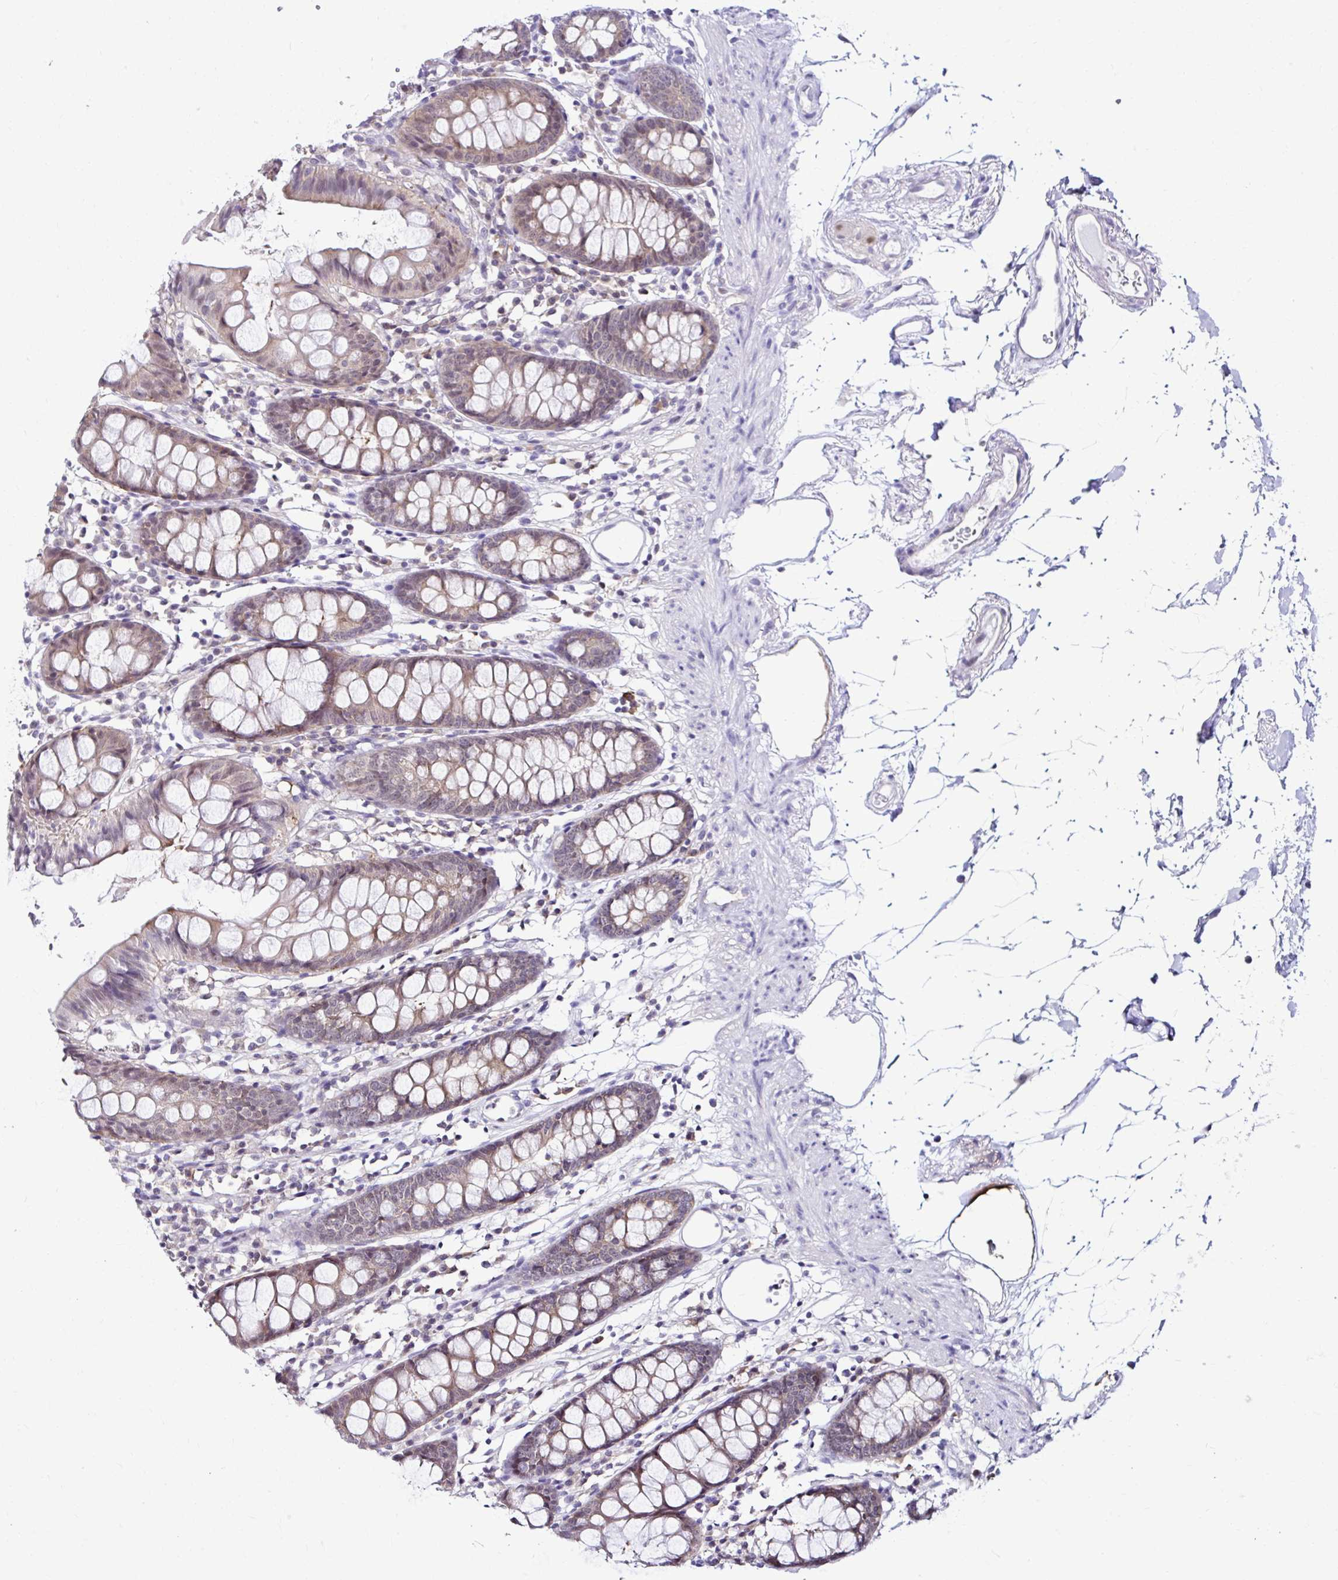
{"staining": {"intensity": "negative", "quantity": "none", "location": "none"}, "tissue": "colon", "cell_type": "Endothelial cells", "image_type": "normal", "snomed": [{"axis": "morphology", "description": "Normal tissue, NOS"}, {"axis": "topography", "description": "Colon"}], "caption": "Immunohistochemistry histopathology image of unremarkable colon: colon stained with DAB (3,3'-diaminobenzidine) shows no significant protein staining in endothelial cells.", "gene": "PSMD3", "patient": {"sex": "female", "age": 84}}